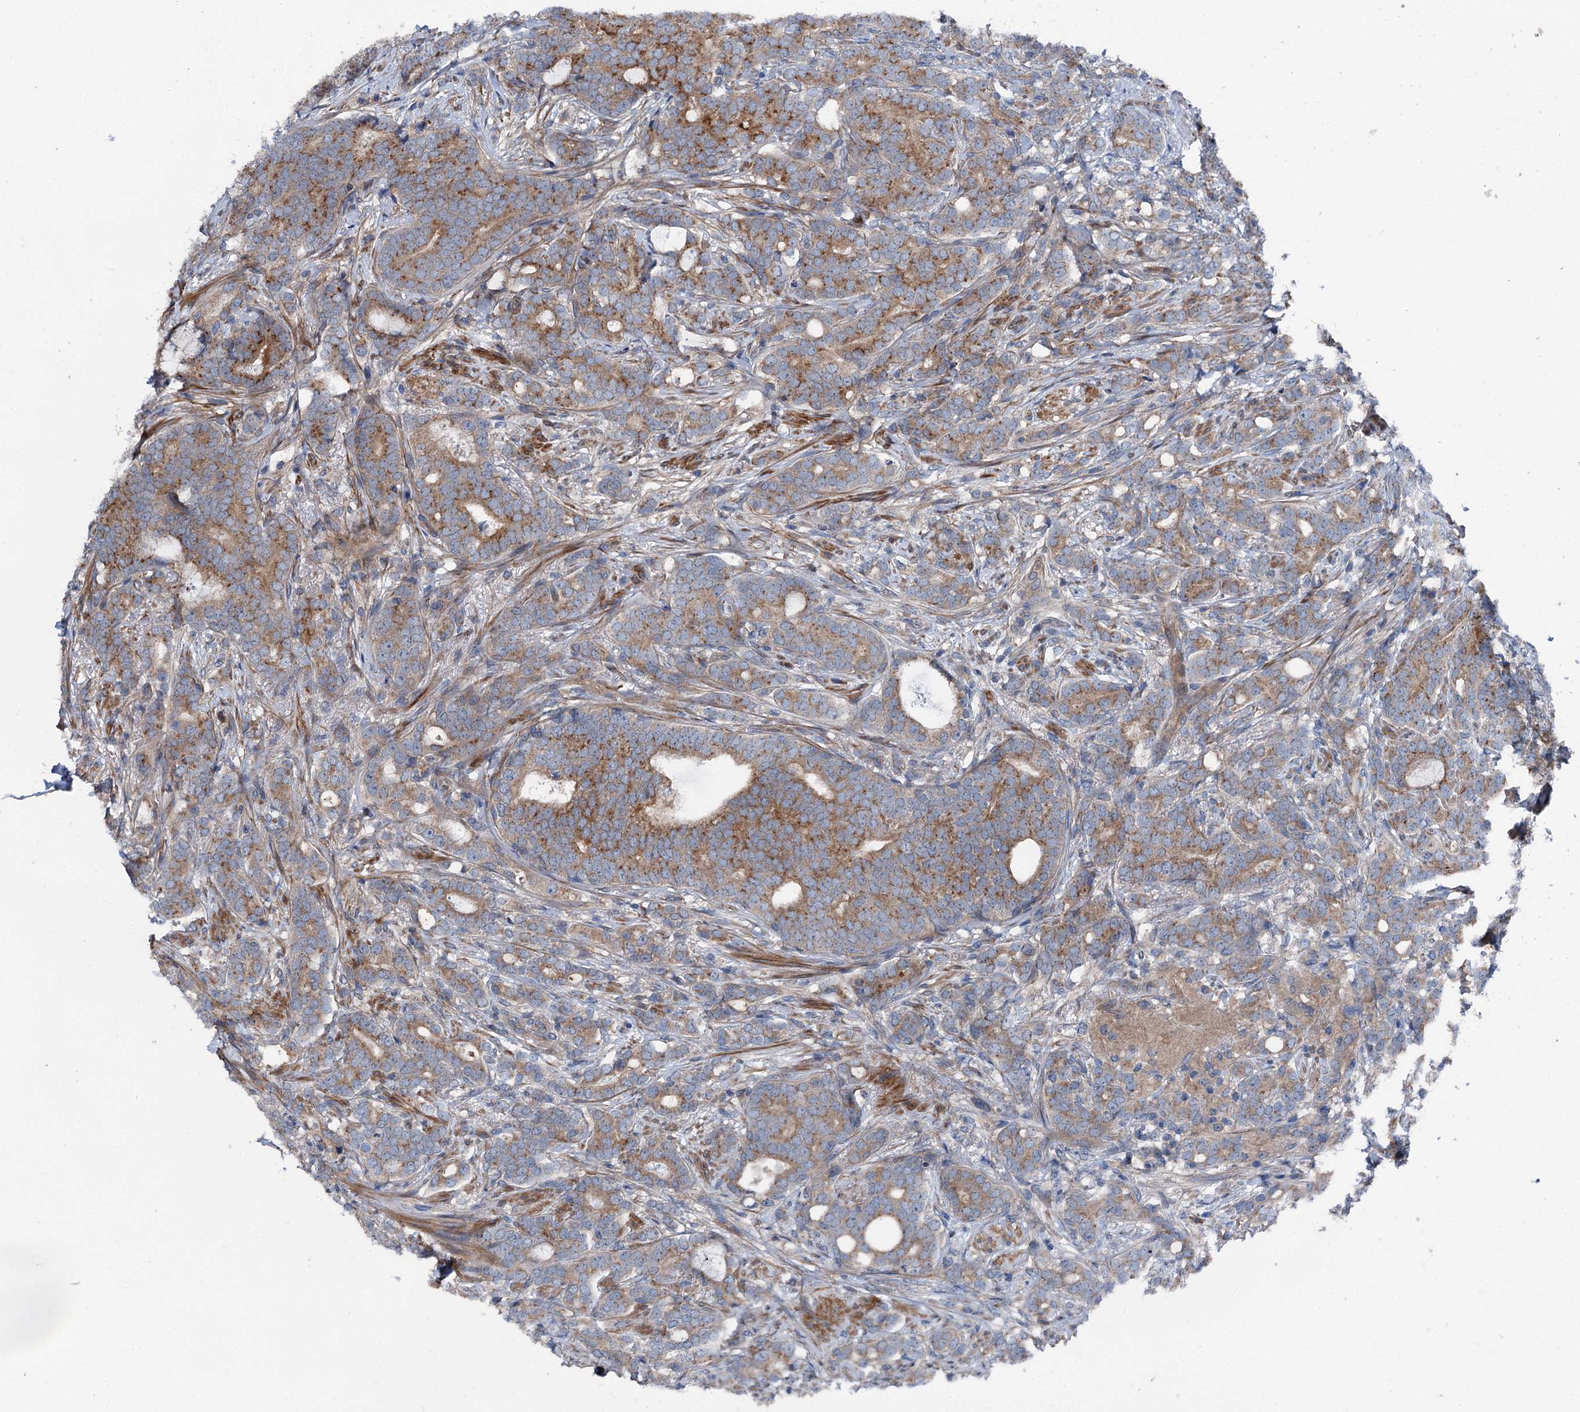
{"staining": {"intensity": "moderate", "quantity": "25%-75%", "location": "cytoplasmic/membranous"}, "tissue": "prostate cancer", "cell_type": "Tumor cells", "image_type": "cancer", "snomed": [{"axis": "morphology", "description": "Adenocarcinoma, Low grade"}, {"axis": "topography", "description": "Prostate"}], "caption": "Adenocarcinoma (low-grade) (prostate) tissue demonstrates moderate cytoplasmic/membranous positivity in approximately 25%-75% of tumor cells, visualized by immunohistochemistry. The staining was performed using DAB, with brown indicating positive protein expression. Nuclei are stained blue with hematoxylin.", "gene": "SLC22A25", "patient": {"sex": "male", "age": 71}}